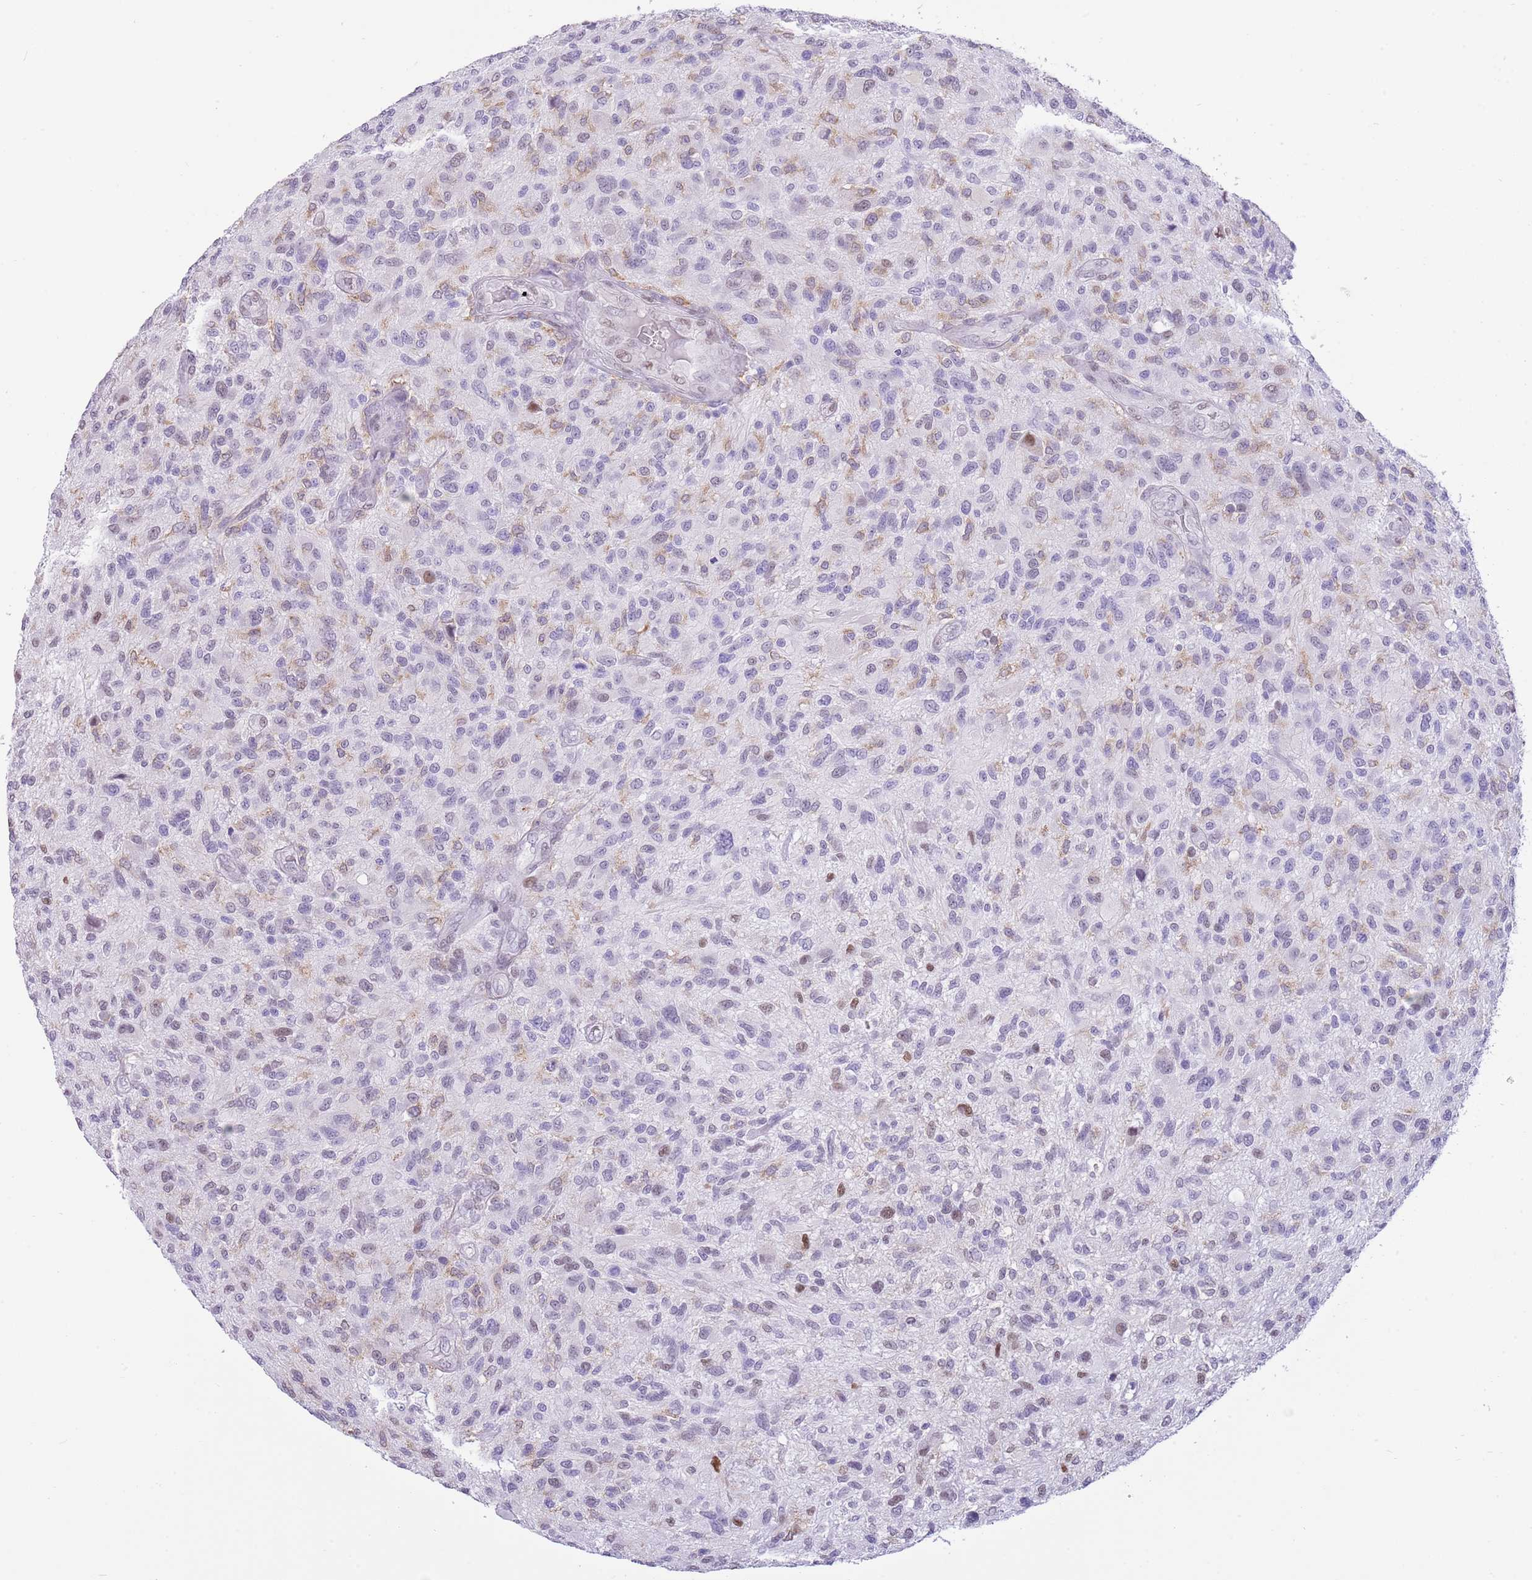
{"staining": {"intensity": "negative", "quantity": "none", "location": "none"}, "tissue": "glioma", "cell_type": "Tumor cells", "image_type": "cancer", "snomed": [{"axis": "morphology", "description": "Glioma, malignant, High grade"}, {"axis": "topography", "description": "Brain"}], "caption": "Glioma was stained to show a protein in brown. There is no significant staining in tumor cells.", "gene": "PPP1R17", "patient": {"sex": "male", "age": 47}}